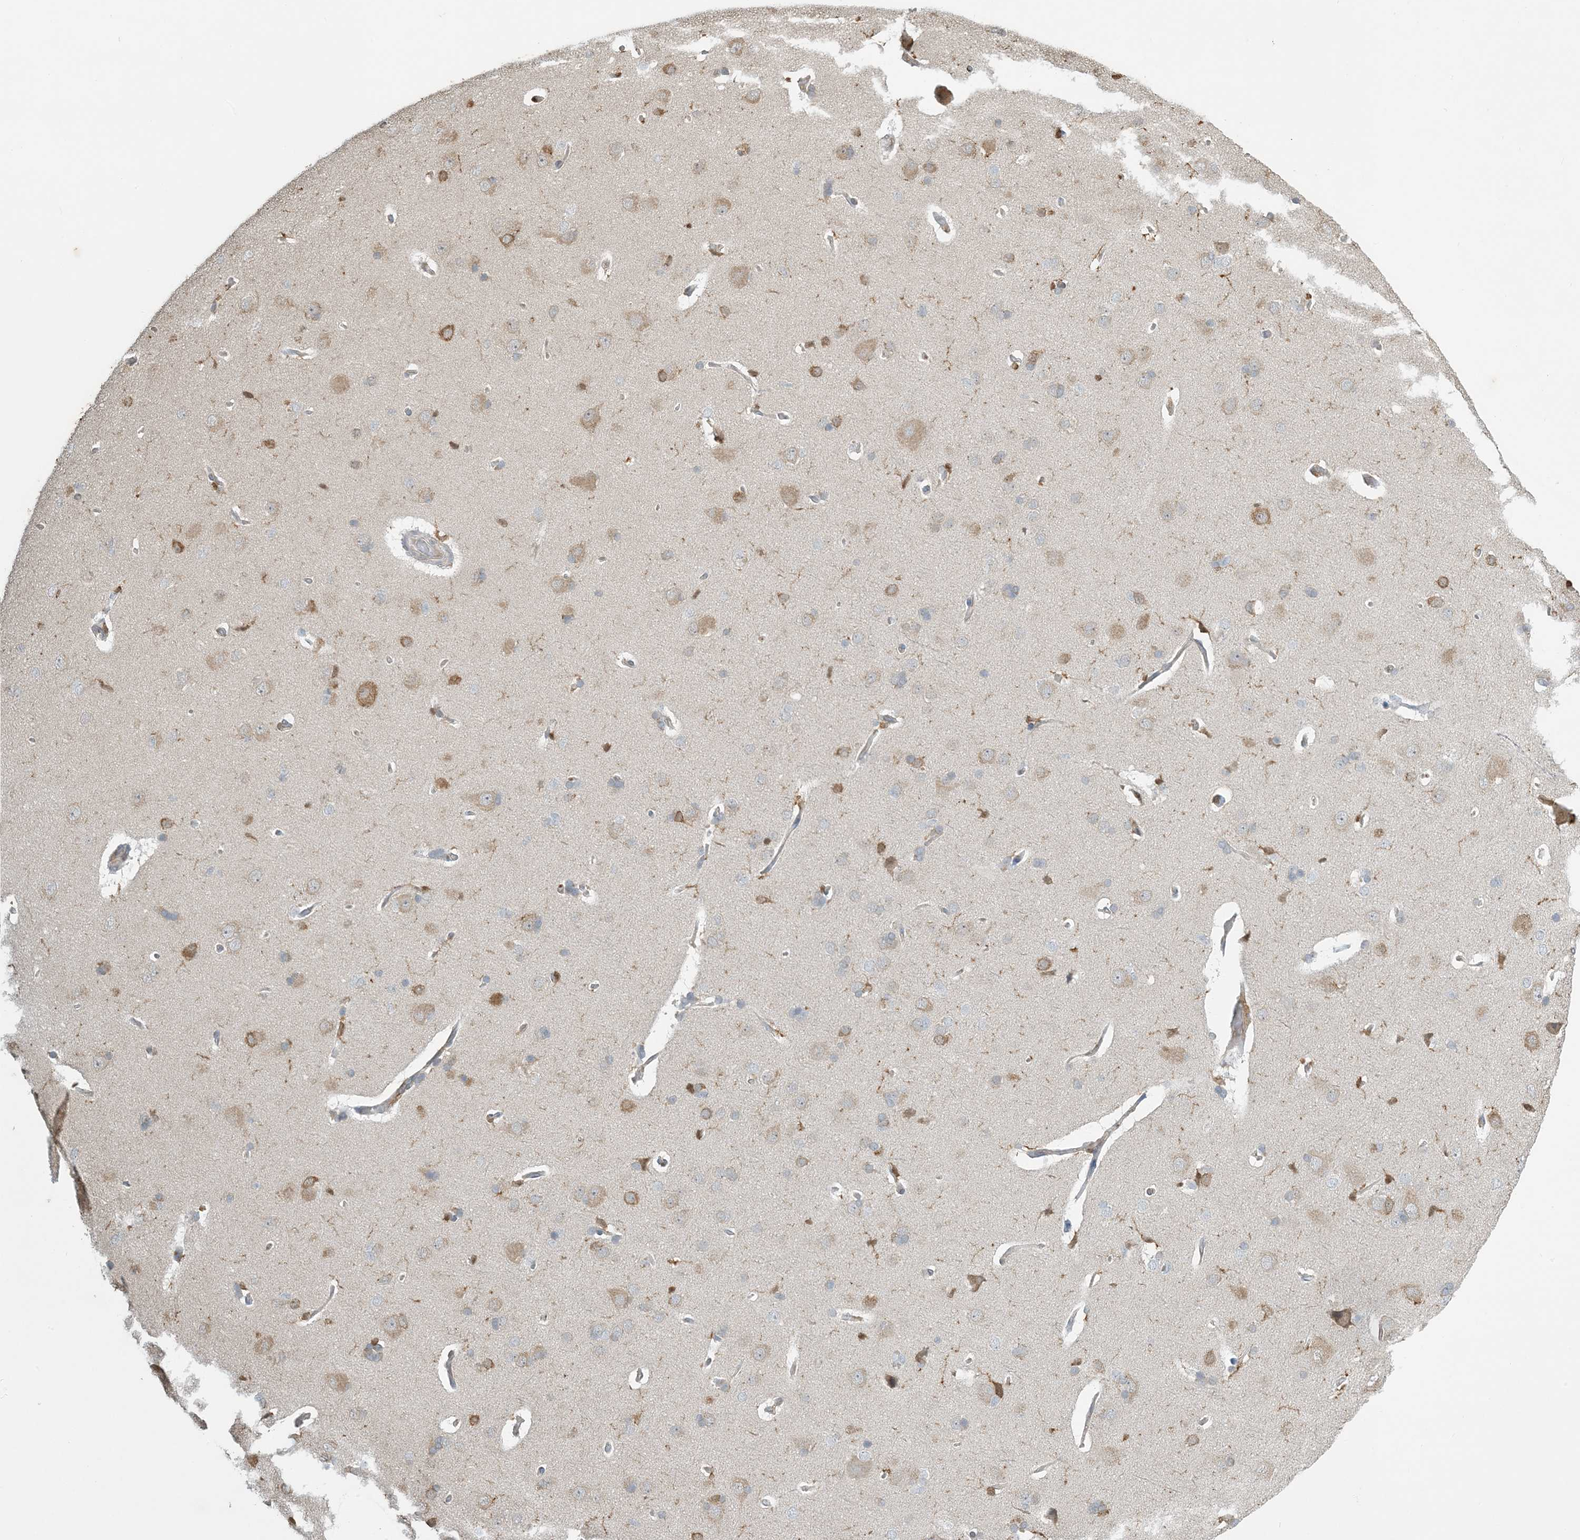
{"staining": {"intensity": "negative", "quantity": "none", "location": "none"}, "tissue": "cerebral cortex", "cell_type": "Endothelial cells", "image_type": "normal", "snomed": [{"axis": "morphology", "description": "Normal tissue, NOS"}, {"axis": "topography", "description": "Cerebral cortex"}], "caption": "Cerebral cortex stained for a protein using IHC exhibits no staining endothelial cells.", "gene": "TMSB4X", "patient": {"sex": "male", "age": 62}}